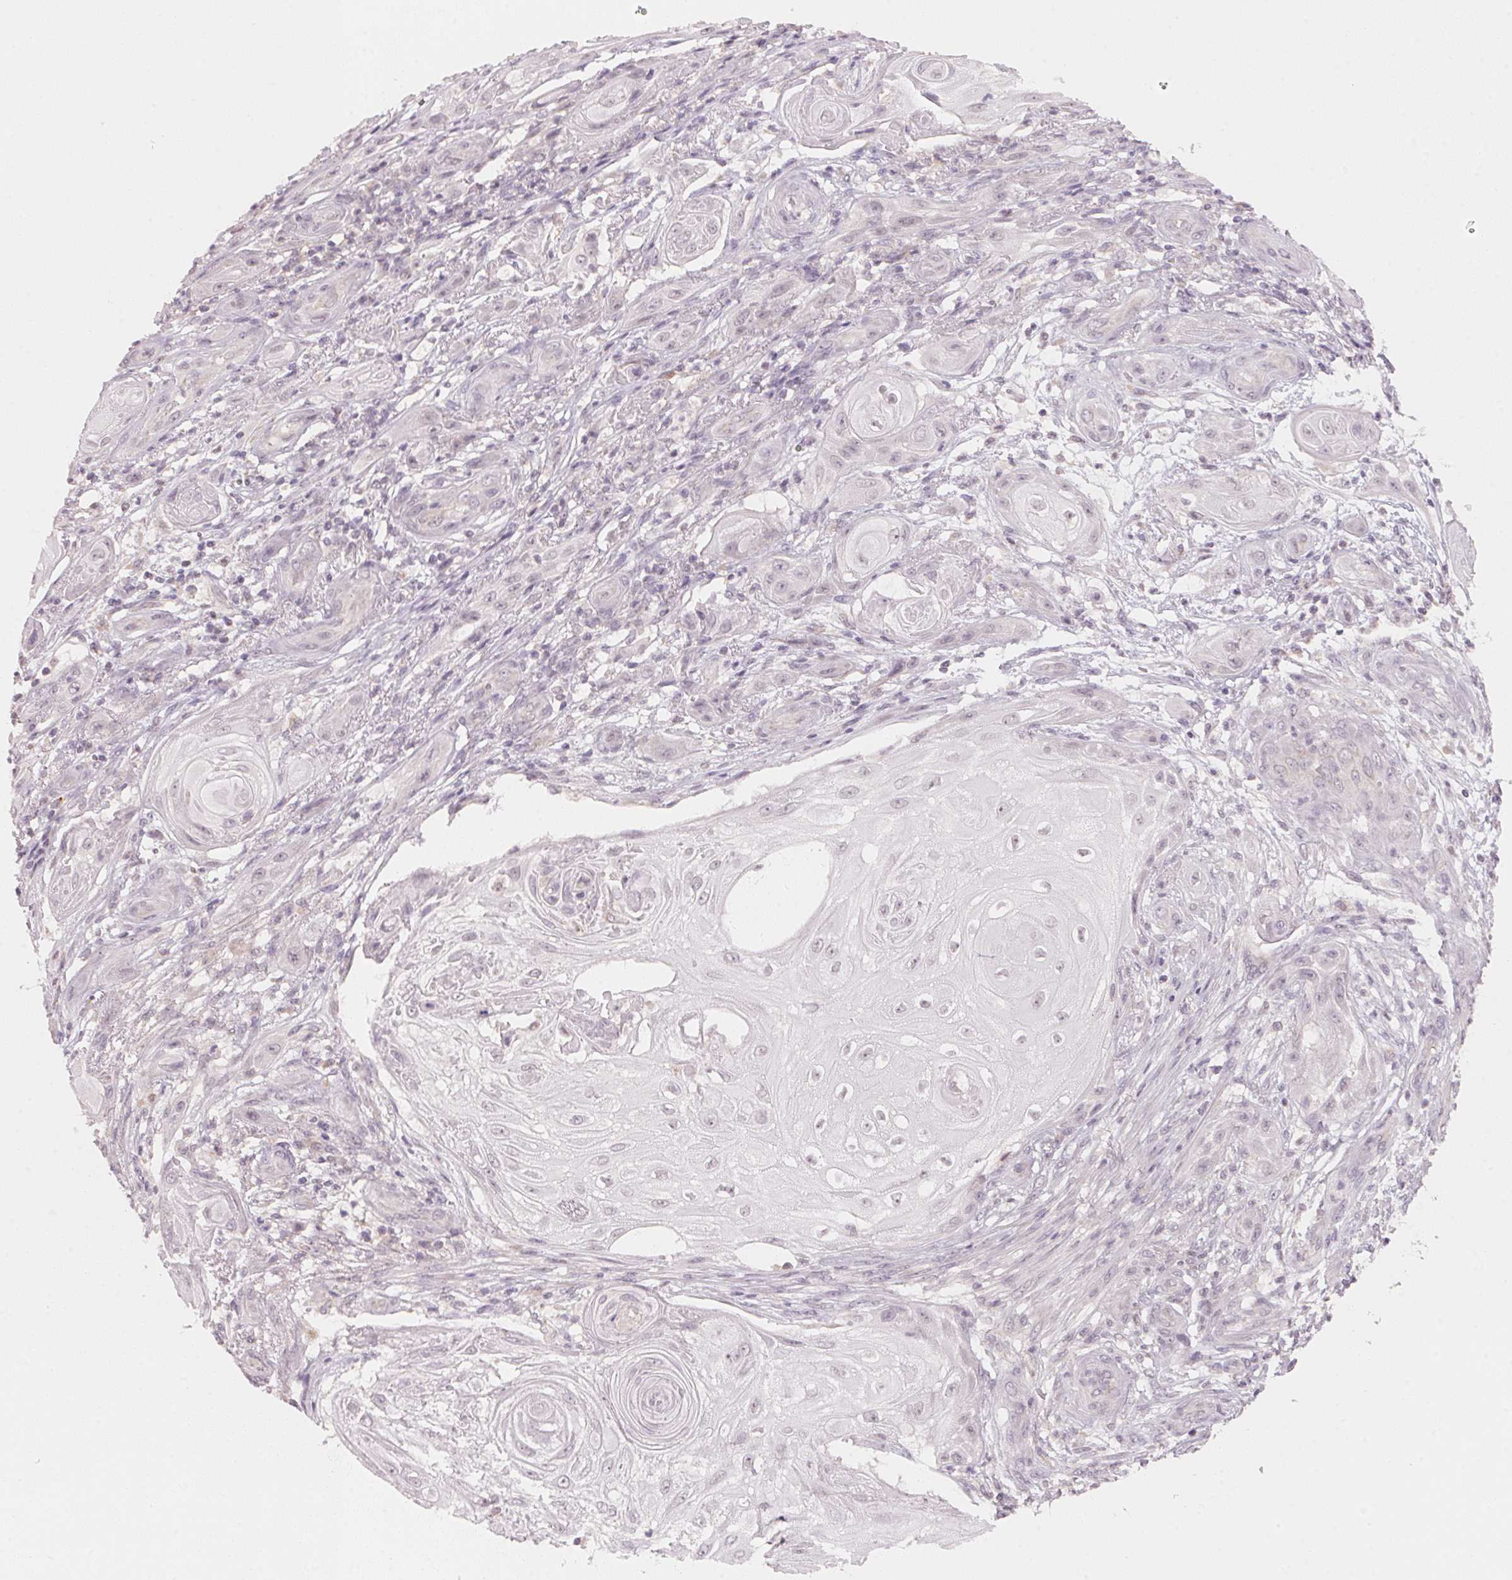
{"staining": {"intensity": "negative", "quantity": "none", "location": "none"}, "tissue": "skin cancer", "cell_type": "Tumor cells", "image_type": "cancer", "snomed": [{"axis": "morphology", "description": "Squamous cell carcinoma, NOS"}, {"axis": "topography", "description": "Skin"}], "caption": "Immunohistochemistry (IHC) of human skin cancer (squamous cell carcinoma) exhibits no staining in tumor cells. The staining was performed using DAB to visualize the protein expression in brown, while the nuclei were stained in blue with hematoxylin (Magnification: 20x).", "gene": "ANKRD31", "patient": {"sex": "male", "age": 62}}